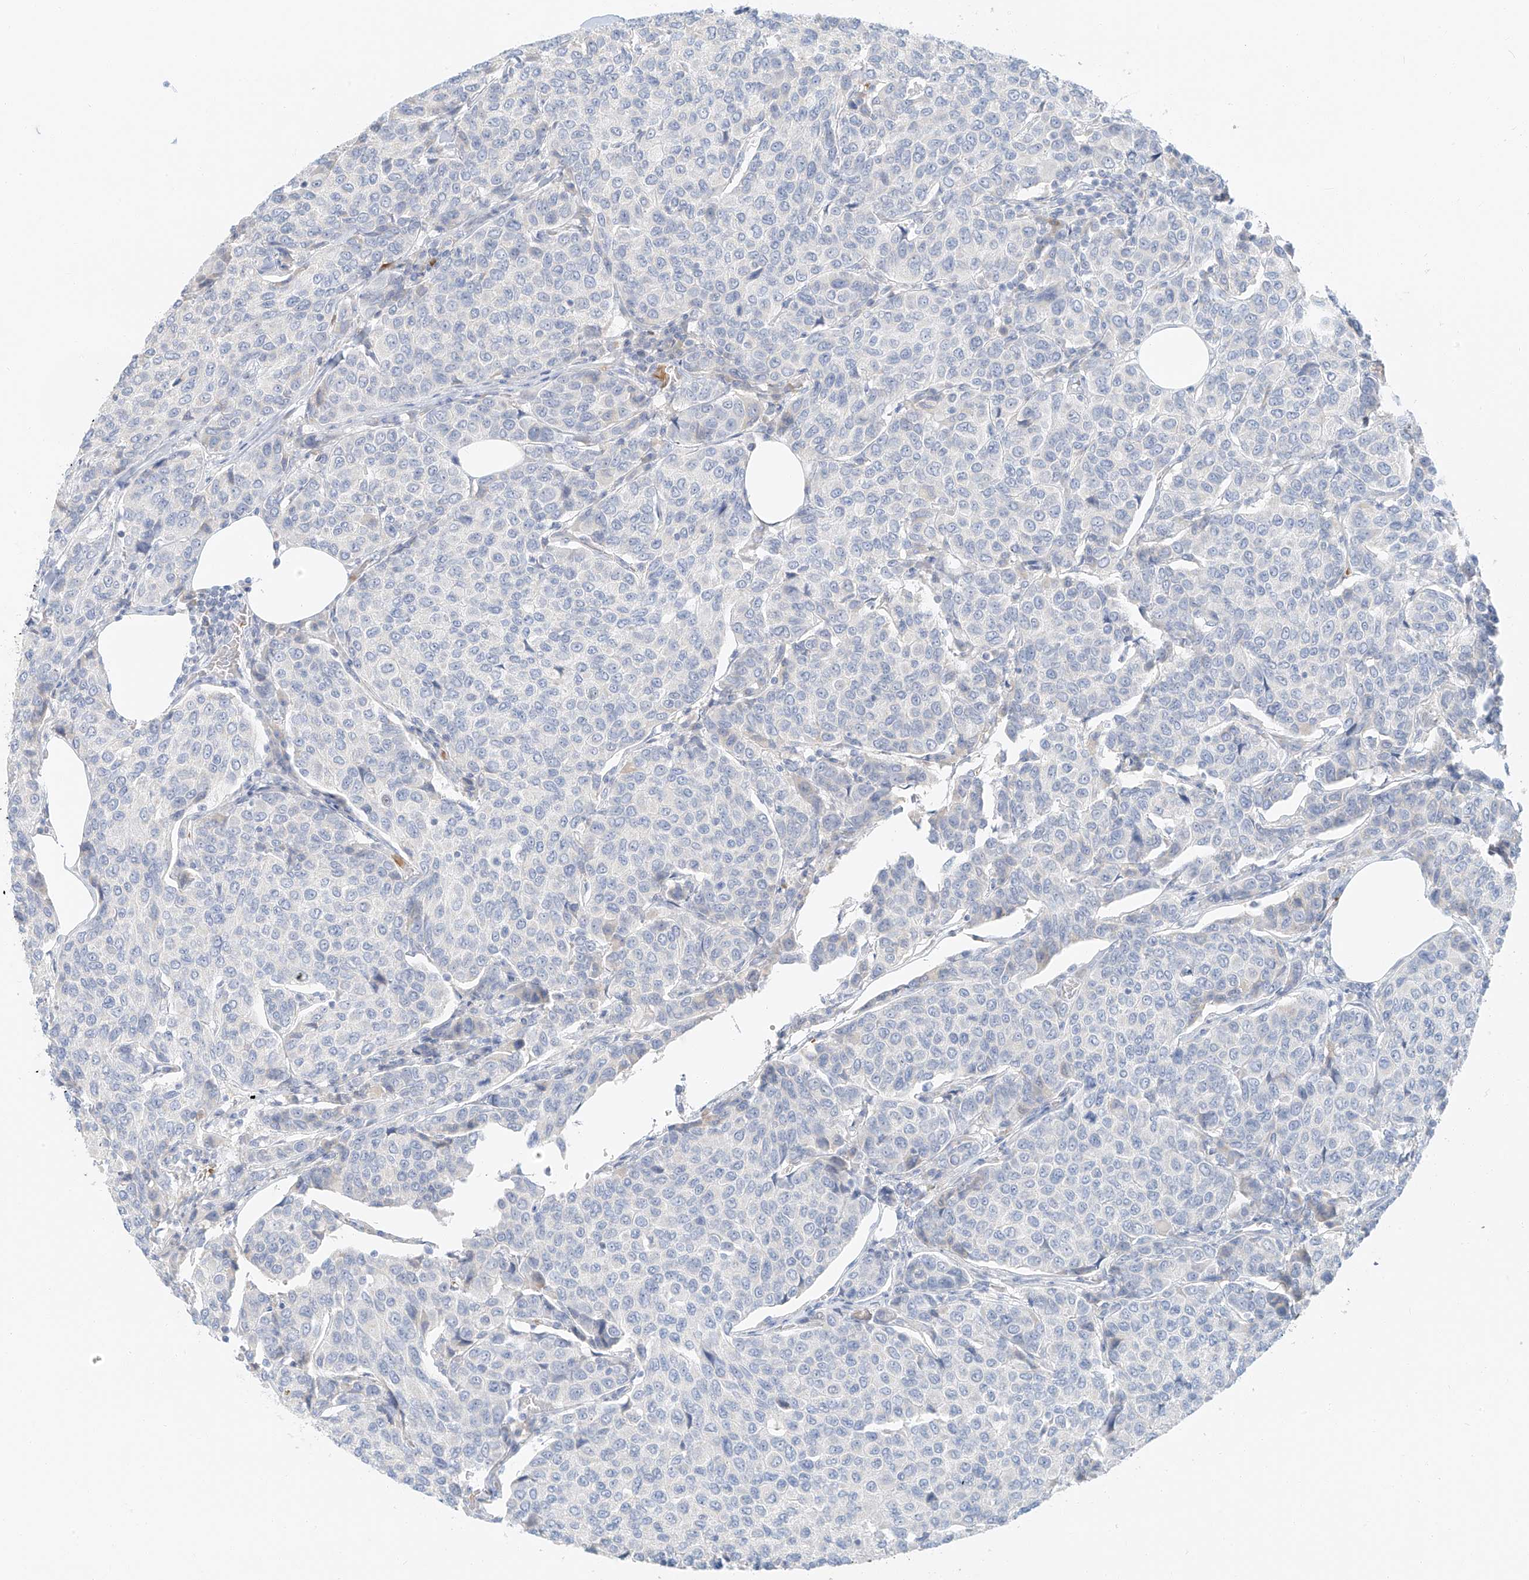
{"staining": {"intensity": "negative", "quantity": "none", "location": "none"}, "tissue": "breast cancer", "cell_type": "Tumor cells", "image_type": "cancer", "snomed": [{"axis": "morphology", "description": "Duct carcinoma"}, {"axis": "topography", "description": "Breast"}], "caption": "DAB immunohistochemical staining of human breast intraductal carcinoma demonstrates no significant staining in tumor cells.", "gene": "PGC", "patient": {"sex": "female", "age": 55}}